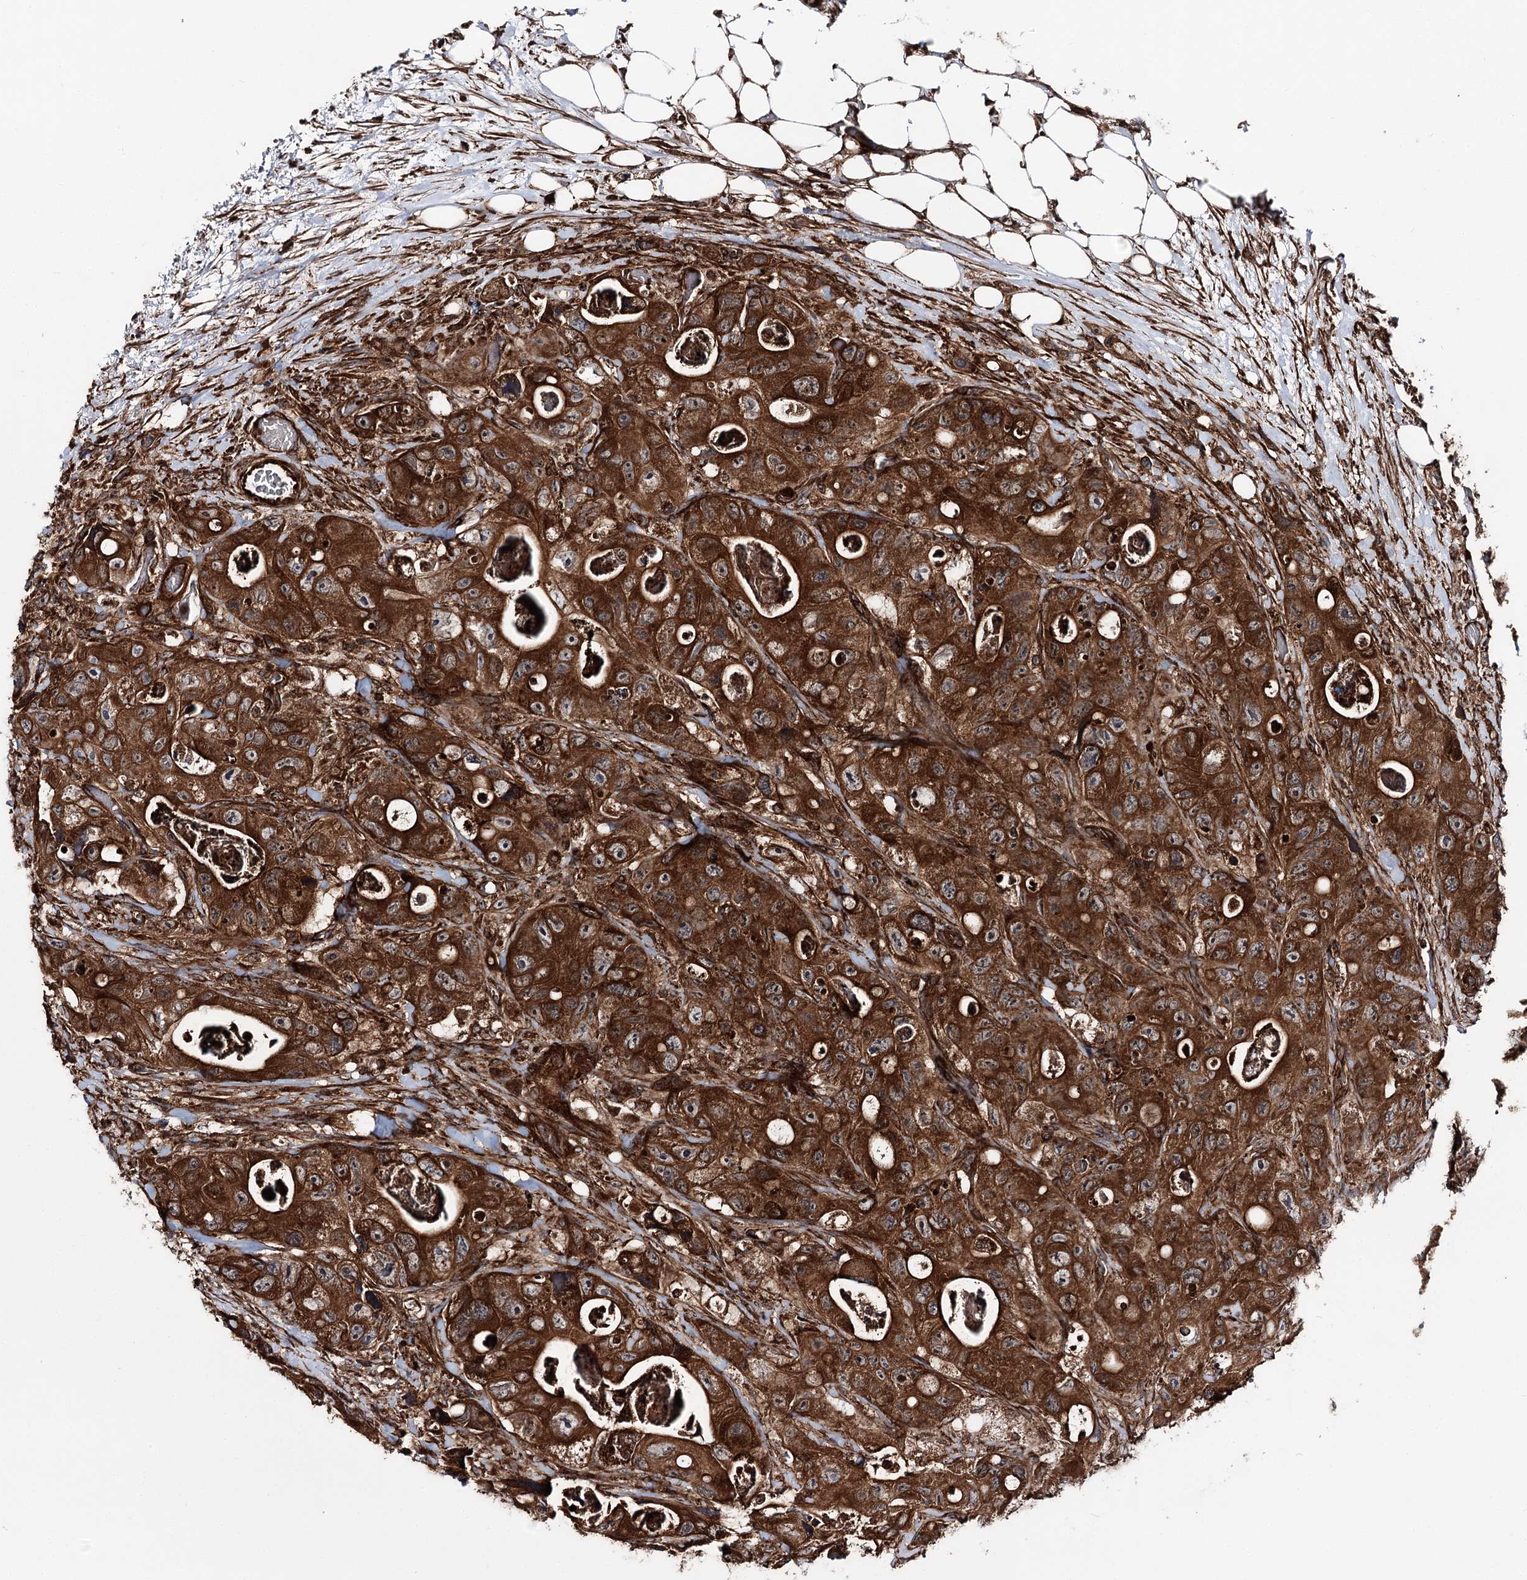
{"staining": {"intensity": "strong", "quantity": ">75%", "location": "cytoplasmic/membranous"}, "tissue": "colorectal cancer", "cell_type": "Tumor cells", "image_type": "cancer", "snomed": [{"axis": "morphology", "description": "Adenocarcinoma, NOS"}, {"axis": "topography", "description": "Colon"}], "caption": "Tumor cells display high levels of strong cytoplasmic/membranous expression in approximately >75% of cells in colorectal cancer (adenocarcinoma).", "gene": "FGFR1OP2", "patient": {"sex": "female", "age": 46}}